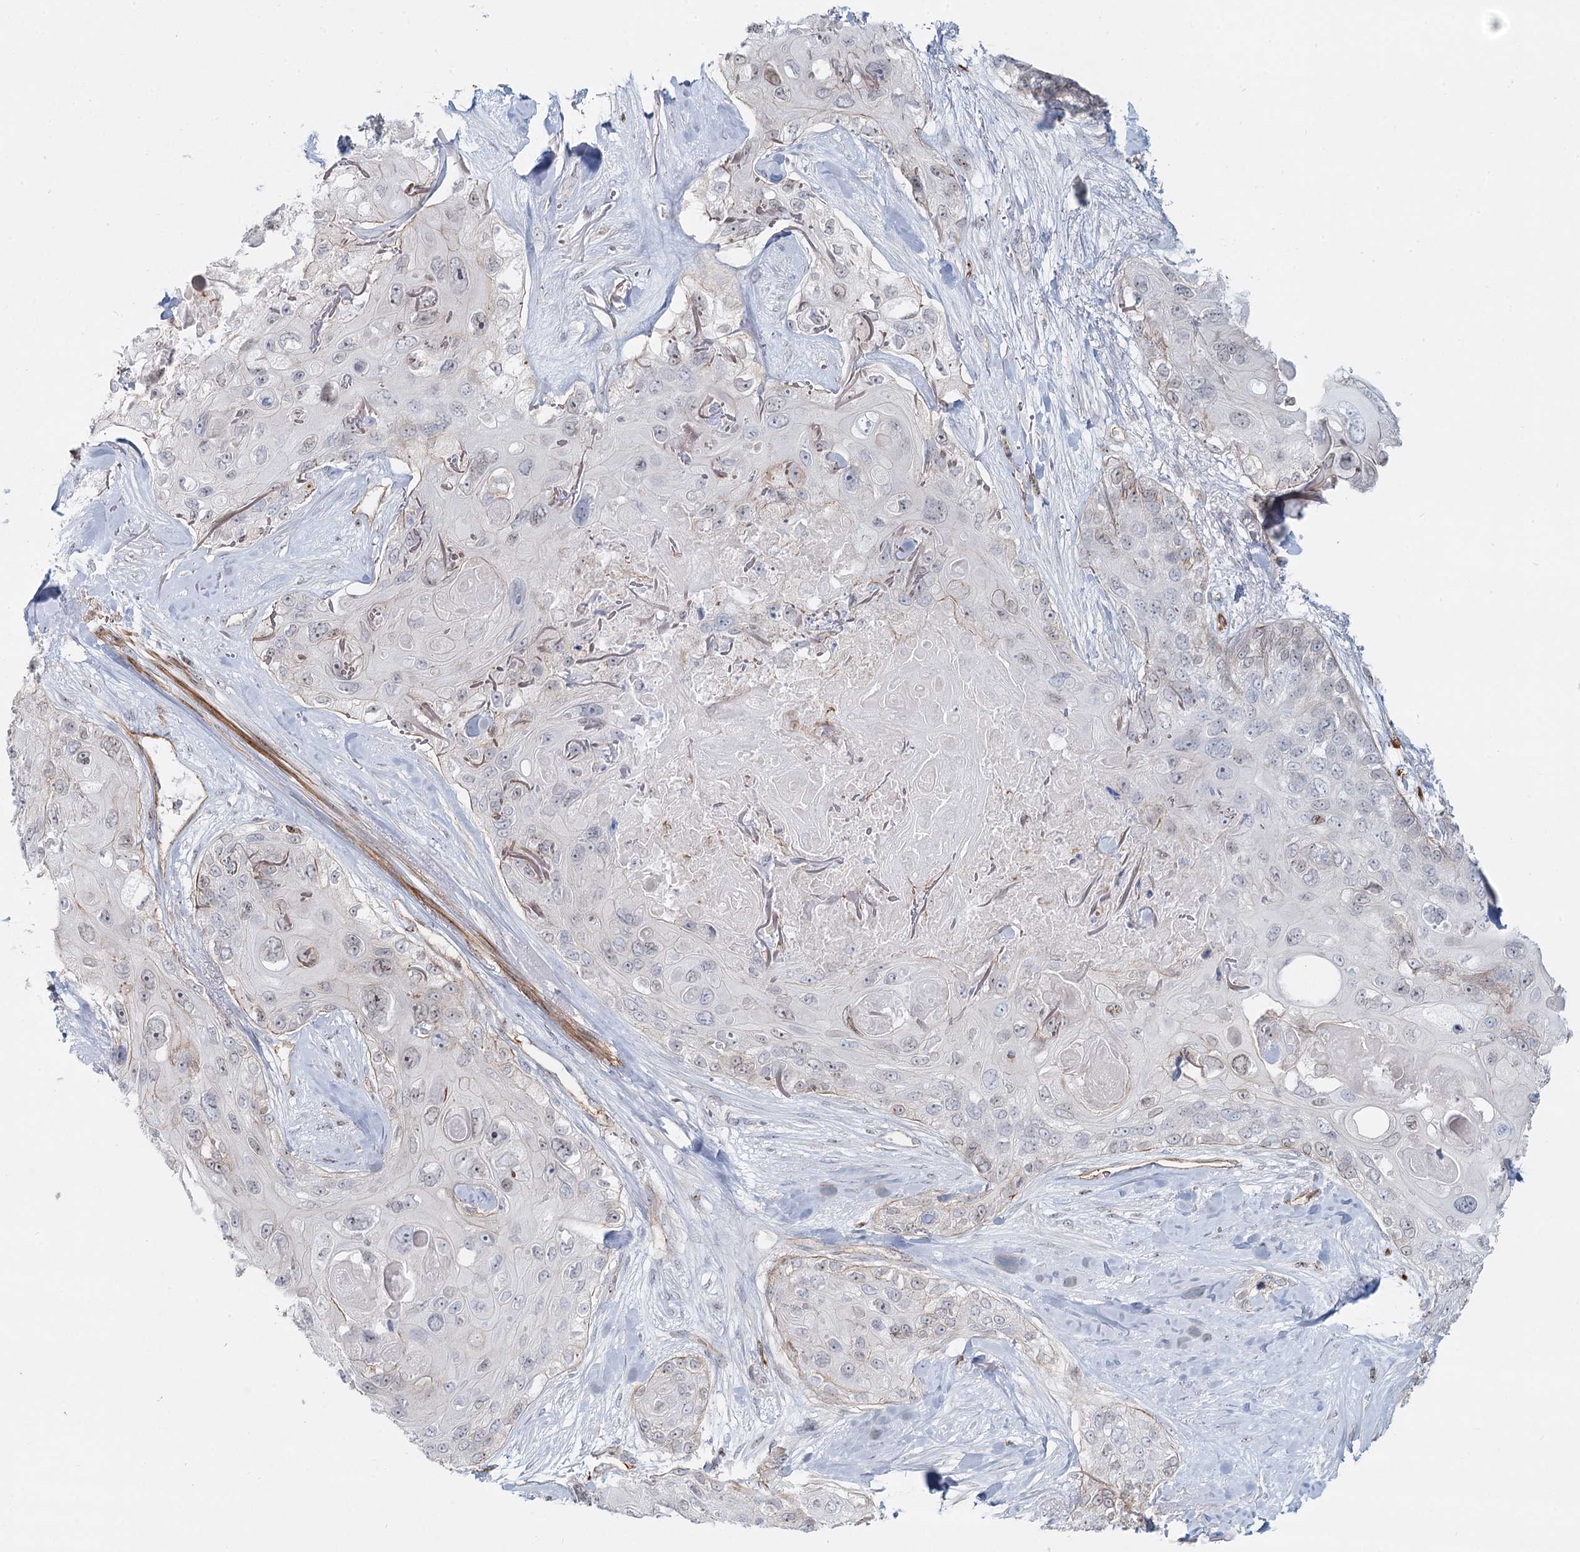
{"staining": {"intensity": "weak", "quantity": "<25%", "location": "nuclear"}, "tissue": "skin cancer", "cell_type": "Tumor cells", "image_type": "cancer", "snomed": [{"axis": "morphology", "description": "Normal tissue, NOS"}, {"axis": "morphology", "description": "Squamous cell carcinoma, NOS"}, {"axis": "topography", "description": "Skin"}], "caption": "There is no significant expression in tumor cells of skin cancer. (Brightfield microscopy of DAB immunohistochemistry at high magnification).", "gene": "ZFYVE28", "patient": {"sex": "male", "age": 72}}